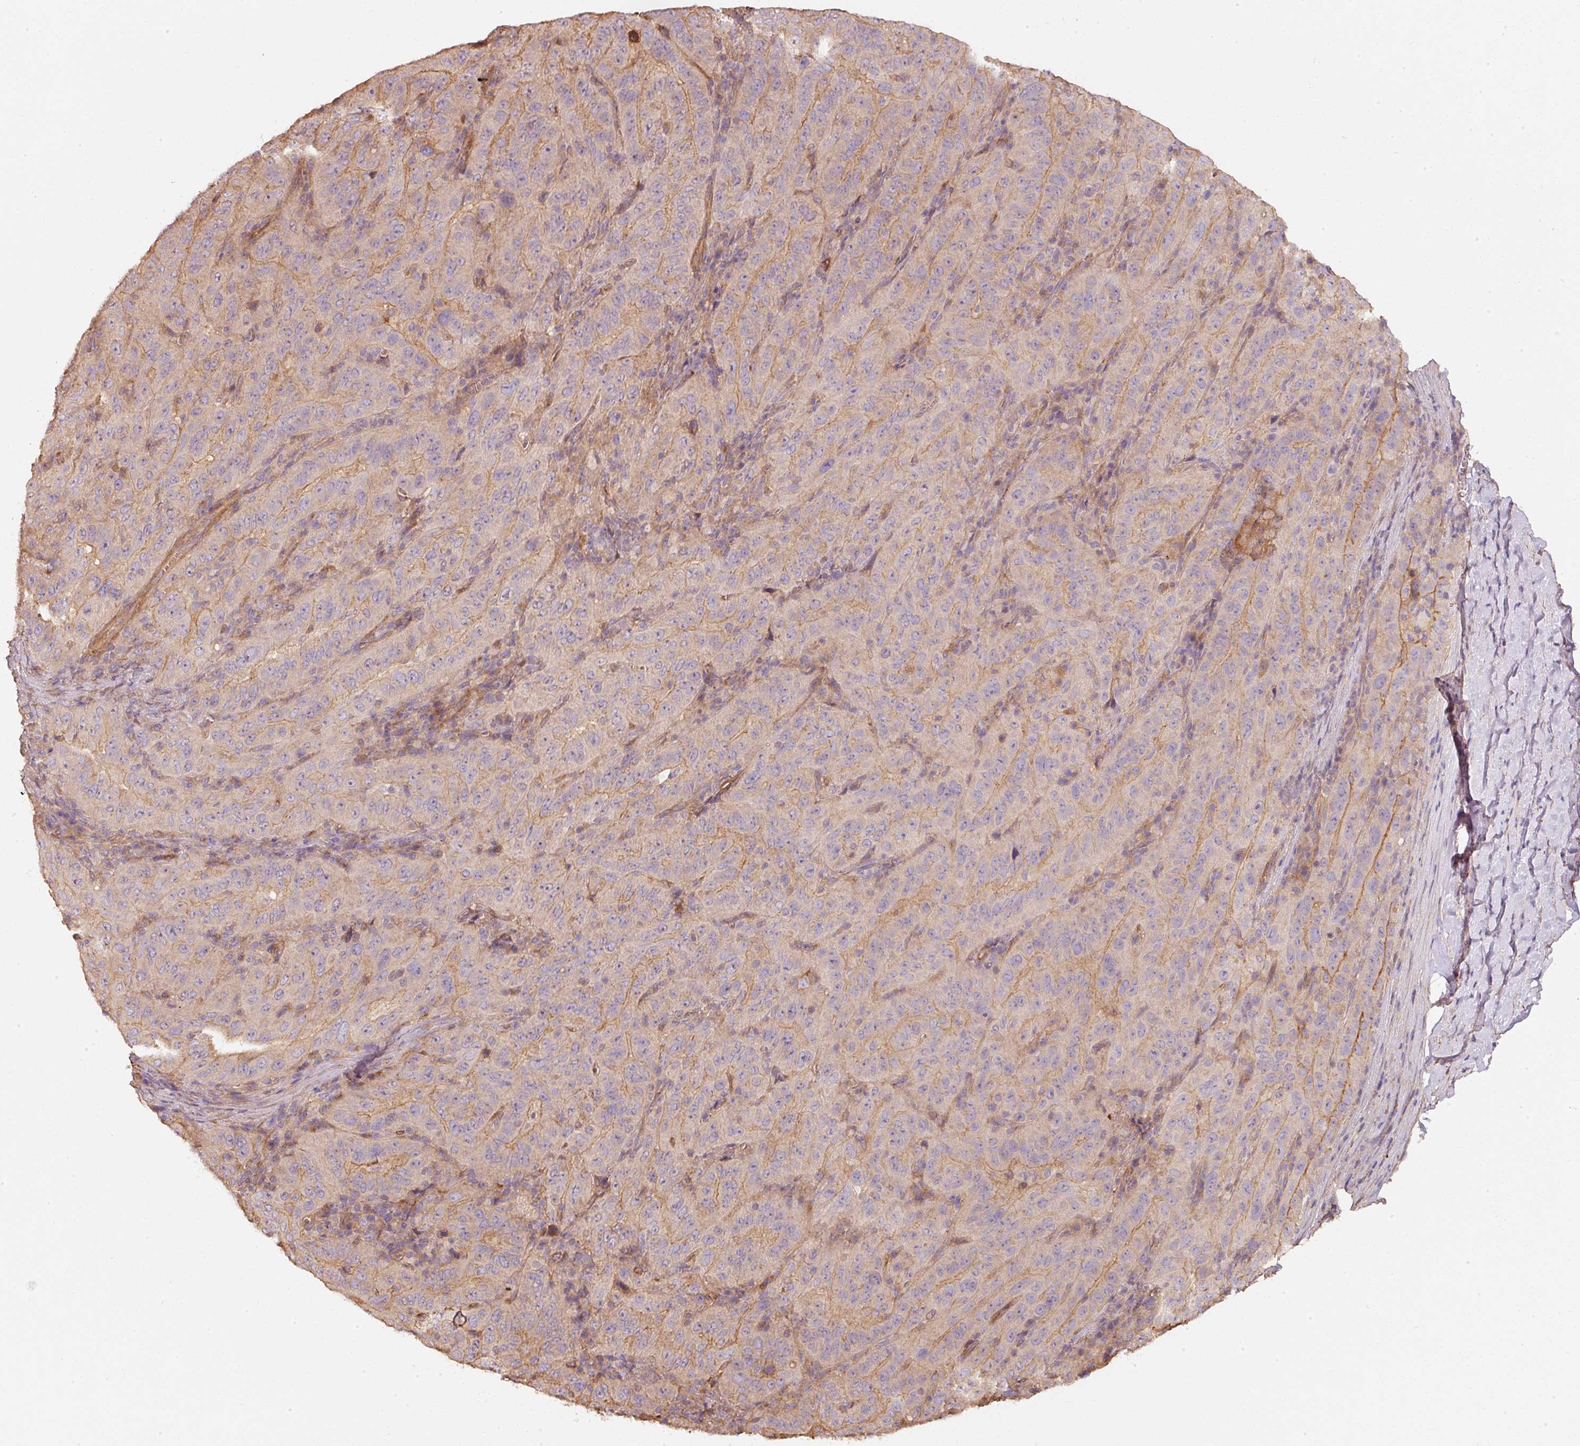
{"staining": {"intensity": "negative", "quantity": "none", "location": "none"}, "tissue": "pancreatic cancer", "cell_type": "Tumor cells", "image_type": "cancer", "snomed": [{"axis": "morphology", "description": "Adenocarcinoma, NOS"}, {"axis": "topography", "description": "Pancreas"}], "caption": "A micrograph of pancreatic adenocarcinoma stained for a protein displays no brown staining in tumor cells.", "gene": "CEP95", "patient": {"sex": "male", "age": 63}}